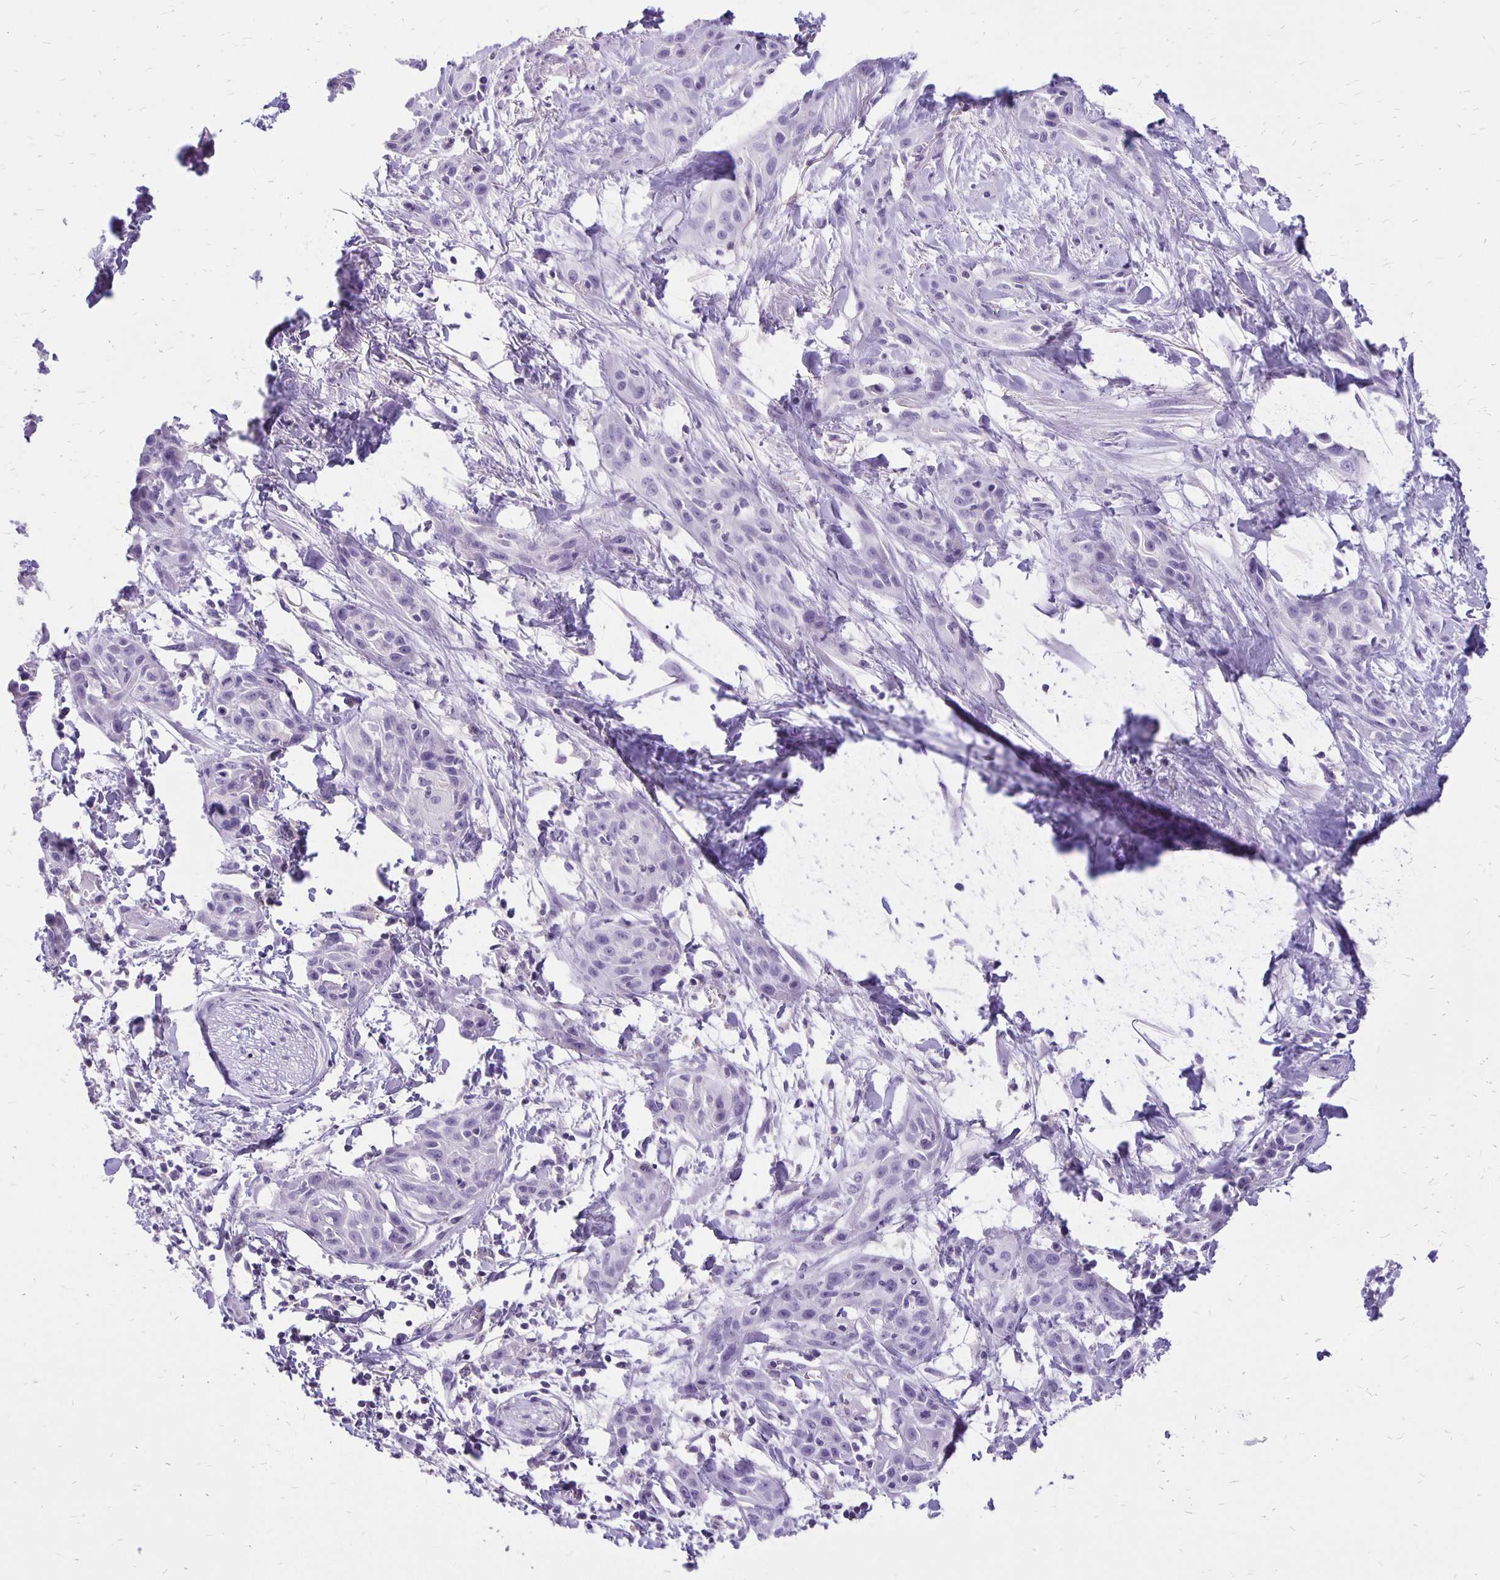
{"staining": {"intensity": "negative", "quantity": "none", "location": "none"}, "tissue": "skin cancer", "cell_type": "Tumor cells", "image_type": "cancer", "snomed": [{"axis": "morphology", "description": "Squamous cell carcinoma, NOS"}, {"axis": "topography", "description": "Skin"}, {"axis": "topography", "description": "Anal"}], "caption": "This is an IHC micrograph of human skin cancer. There is no positivity in tumor cells.", "gene": "ANKRD45", "patient": {"sex": "male", "age": 64}}